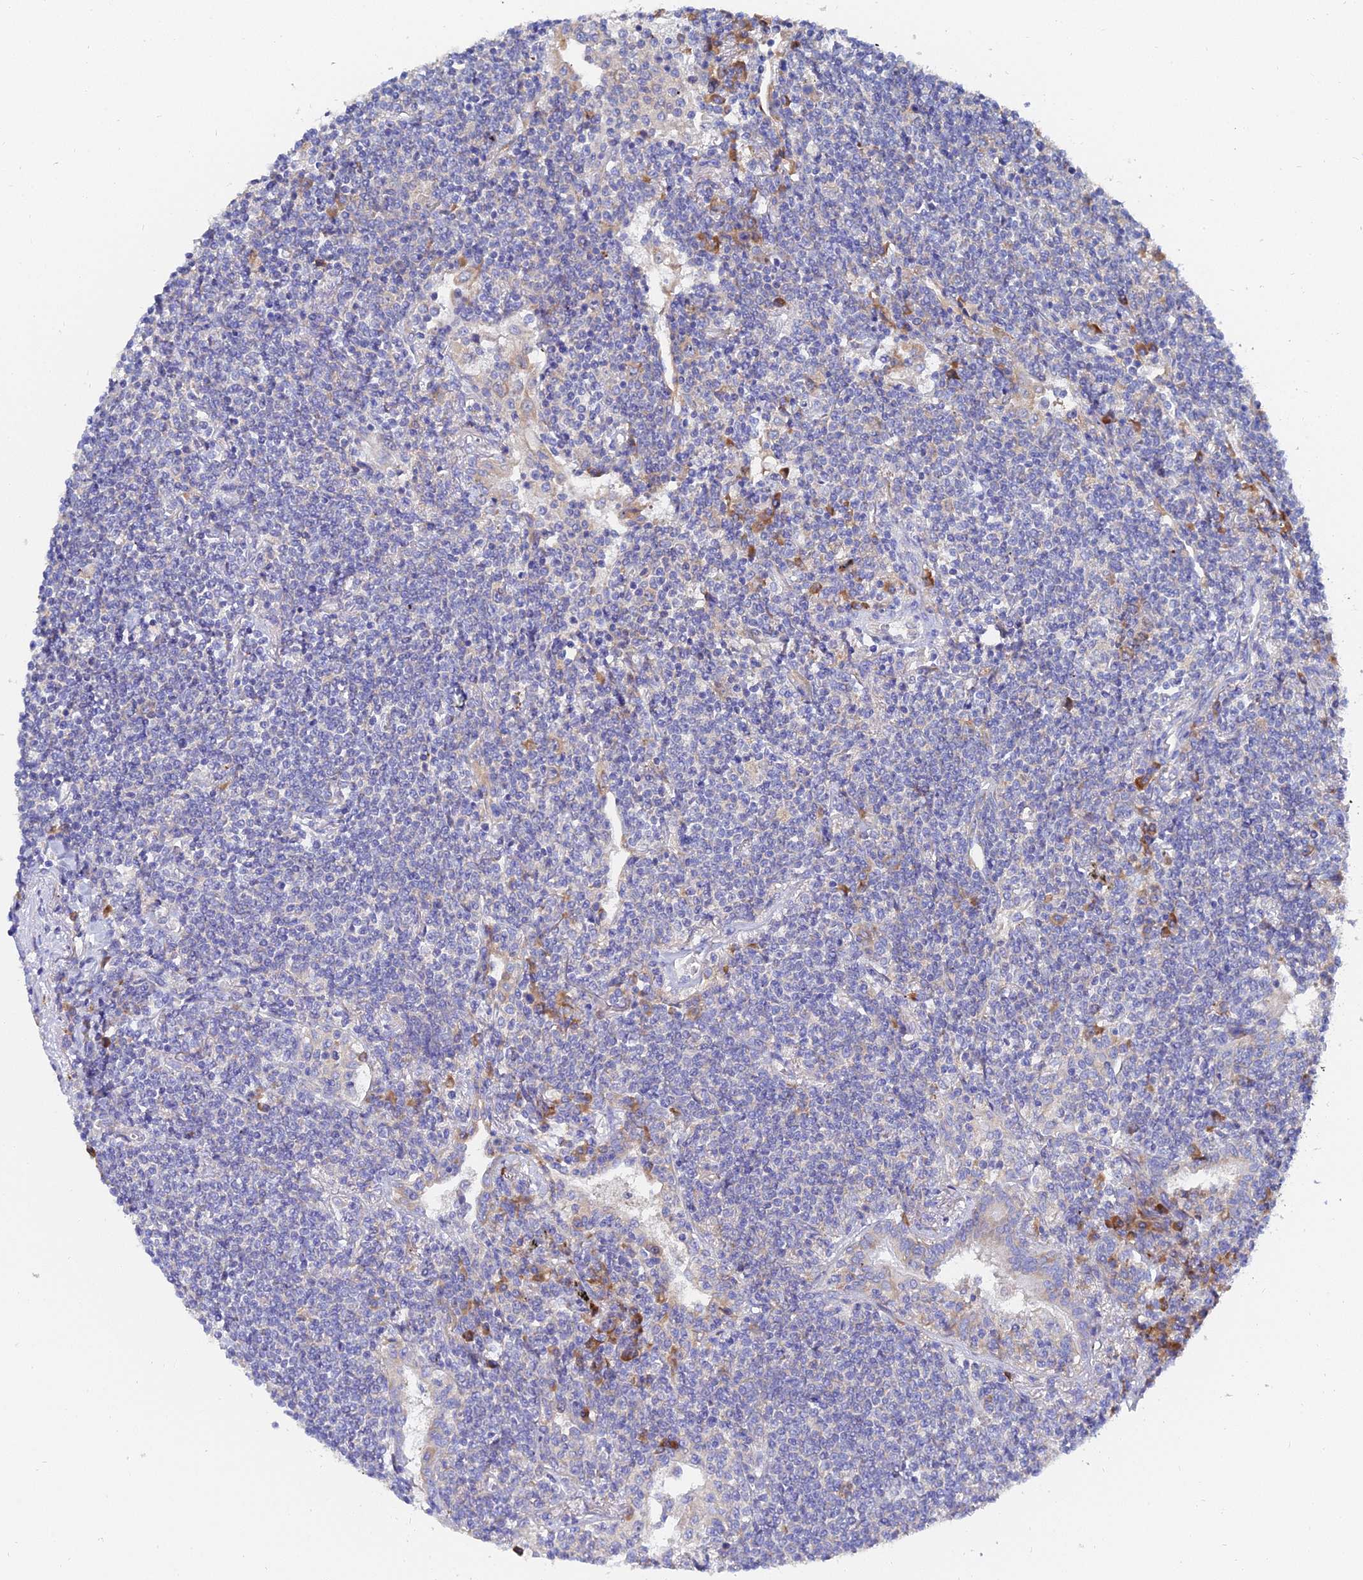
{"staining": {"intensity": "negative", "quantity": "none", "location": "none"}, "tissue": "lymphoma", "cell_type": "Tumor cells", "image_type": "cancer", "snomed": [{"axis": "morphology", "description": "Malignant lymphoma, non-Hodgkin's type, Low grade"}, {"axis": "topography", "description": "Lung"}], "caption": "A high-resolution micrograph shows immunohistochemistry (IHC) staining of lymphoma, which reveals no significant positivity in tumor cells.", "gene": "PTTG1", "patient": {"sex": "female", "age": 71}}